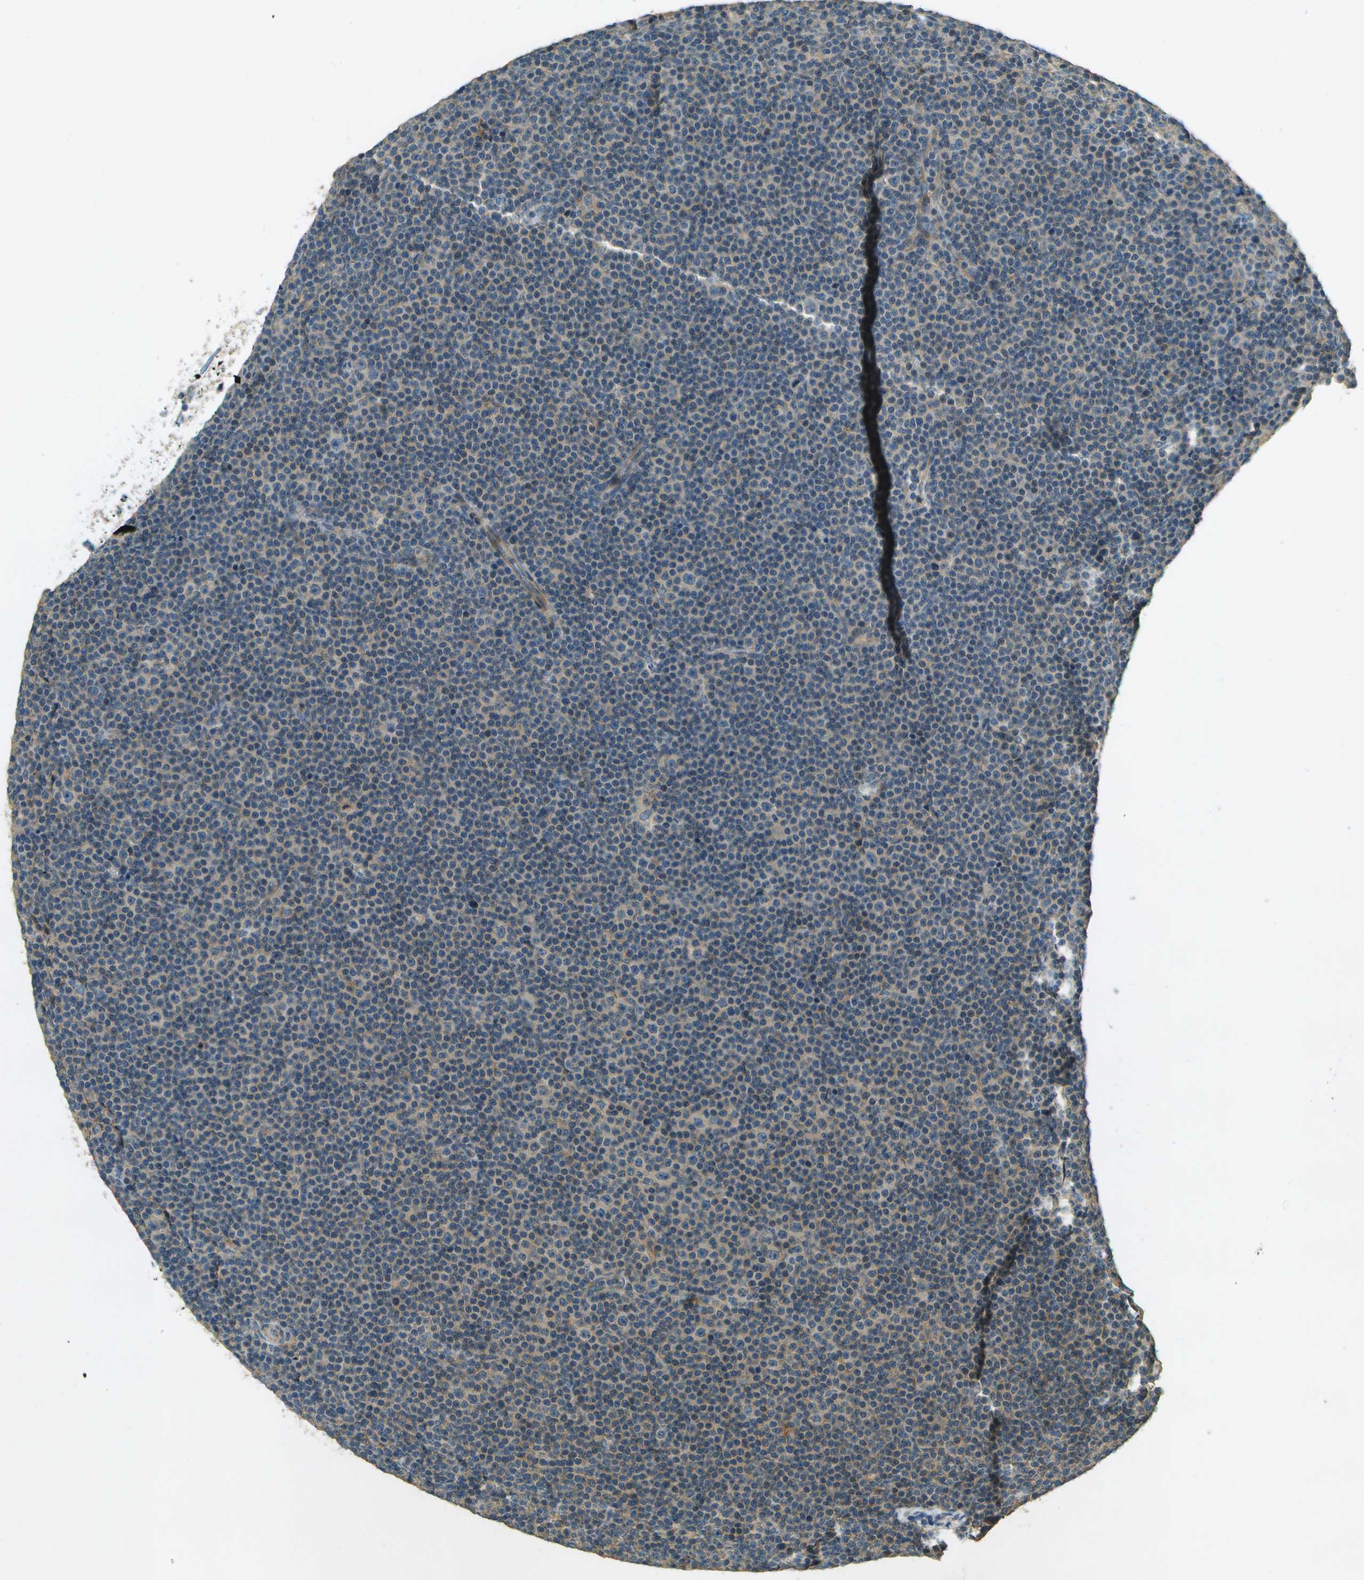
{"staining": {"intensity": "negative", "quantity": "none", "location": "none"}, "tissue": "lymphoma", "cell_type": "Tumor cells", "image_type": "cancer", "snomed": [{"axis": "morphology", "description": "Malignant lymphoma, non-Hodgkin's type, Low grade"}, {"axis": "topography", "description": "Lymph node"}], "caption": "Immunohistochemistry photomicrograph of neoplastic tissue: human lymphoma stained with DAB reveals no significant protein staining in tumor cells.", "gene": "NUDT4", "patient": {"sex": "female", "age": 67}}